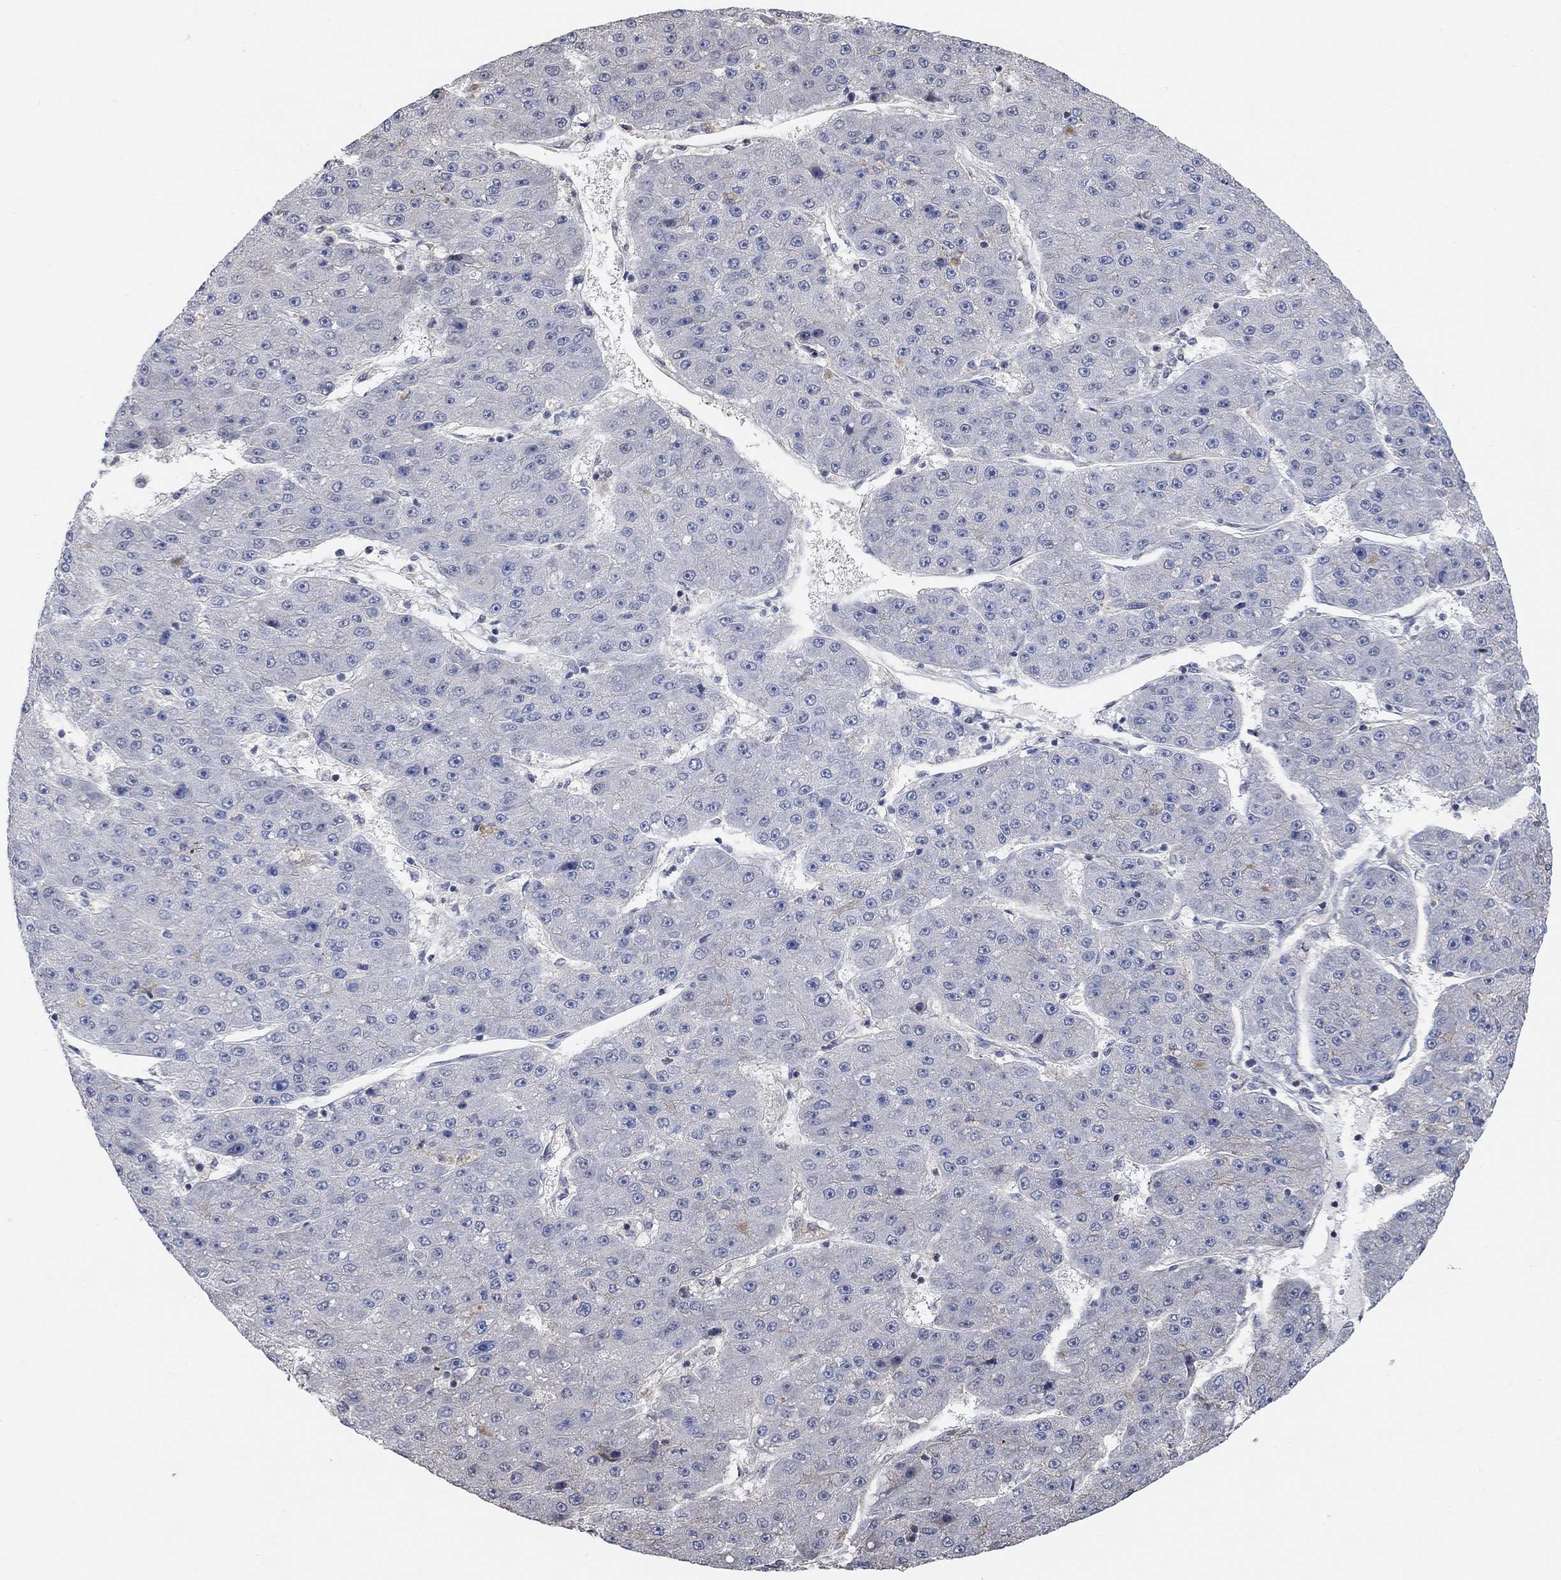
{"staining": {"intensity": "negative", "quantity": "none", "location": "none"}, "tissue": "liver cancer", "cell_type": "Tumor cells", "image_type": "cancer", "snomed": [{"axis": "morphology", "description": "Carcinoma, Hepatocellular, NOS"}, {"axis": "topography", "description": "Liver"}], "caption": "IHC micrograph of neoplastic tissue: human hepatocellular carcinoma (liver) stained with DAB reveals no significant protein expression in tumor cells.", "gene": "UNC5B", "patient": {"sex": "male", "age": 67}}